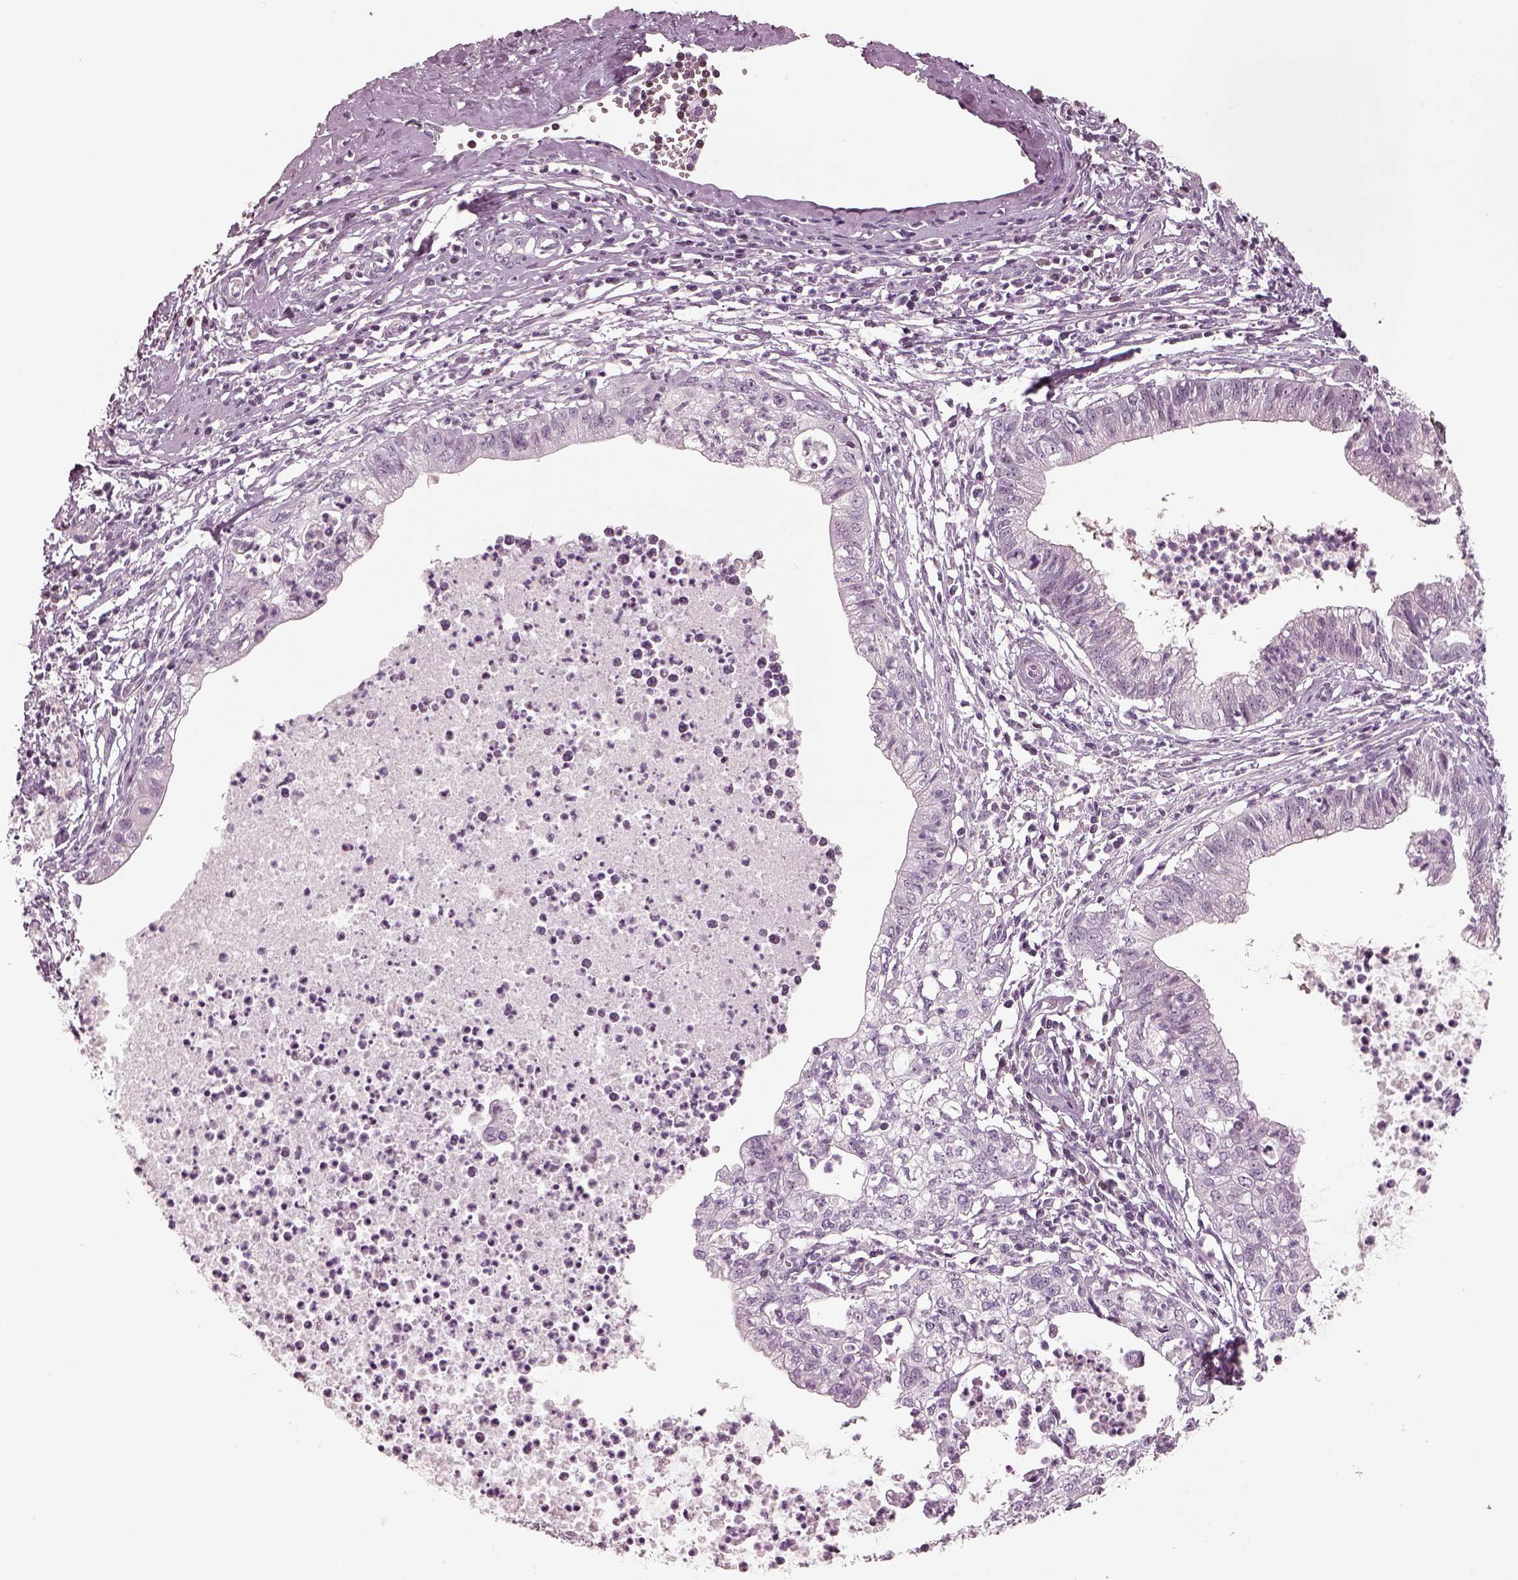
{"staining": {"intensity": "negative", "quantity": "none", "location": "none"}, "tissue": "cervical cancer", "cell_type": "Tumor cells", "image_type": "cancer", "snomed": [{"axis": "morphology", "description": "Normal tissue, NOS"}, {"axis": "morphology", "description": "Adenocarcinoma, NOS"}, {"axis": "topography", "description": "Cervix"}], "caption": "High power microscopy micrograph of an IHC micrograph of cervical cancer (adenocarcinoma), revealing no significant staining in tumor cells. (Immunohistochemistry, brightfield microscopy, high magnification).", "gene": "EGR4", "patient": {"sex": "female", "age": 38}}